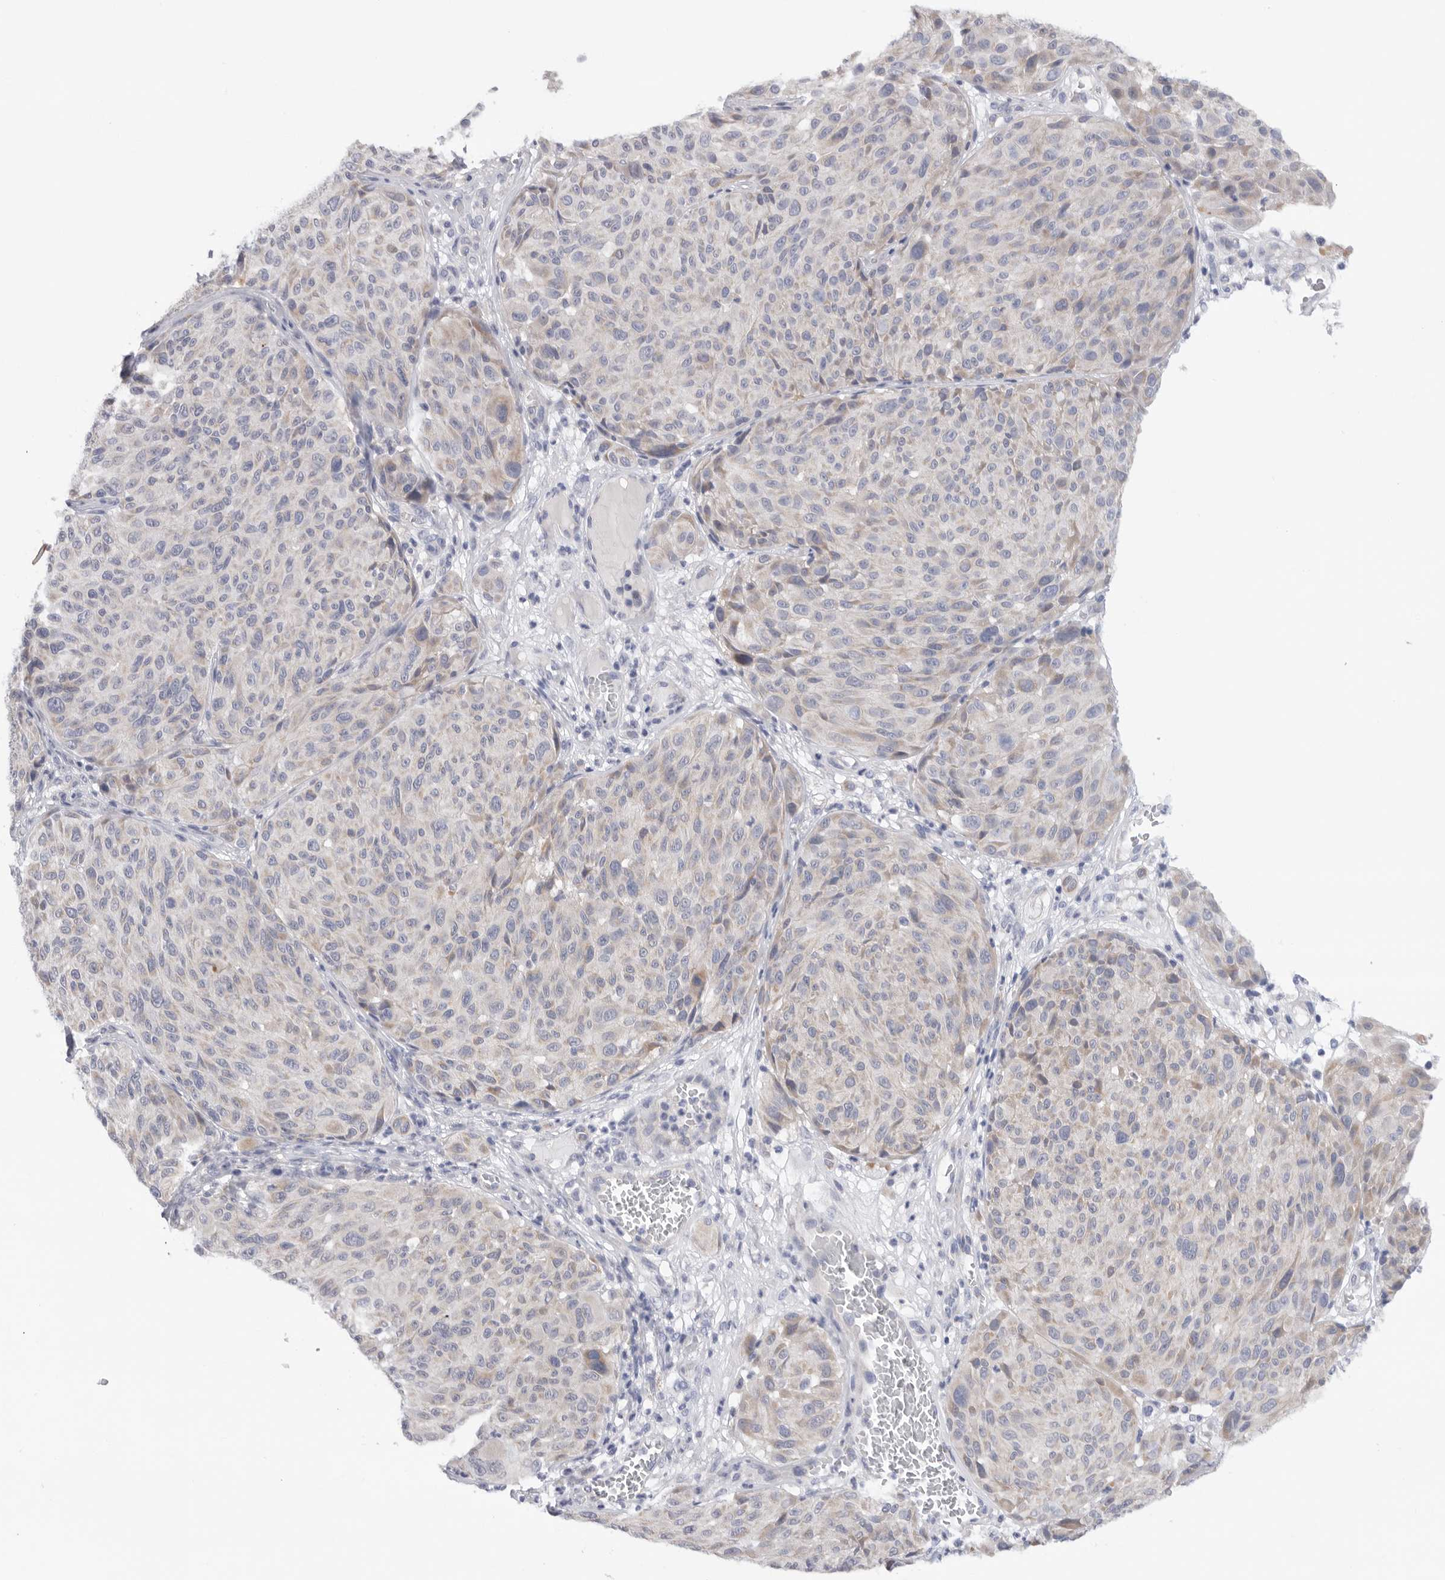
{"staining": {"intensity": "negative", "quantity": "none", "location": "none"}, "tissue": "melanoma", "cell_type": "Tumor cells", "image_type": "cancer", "snomed": [{"axis": "morphology", "description": "Malignant melanoma, NOS"}, {"axis": "topography", "description": "Skin"}], "caption": "Human melanoma stained for a protein using immunohistochemistry (IHC) exhibits no staining in tumor cells.", "gene": "MTFR1L", "patient": {"sex": "male", "age": 83}}